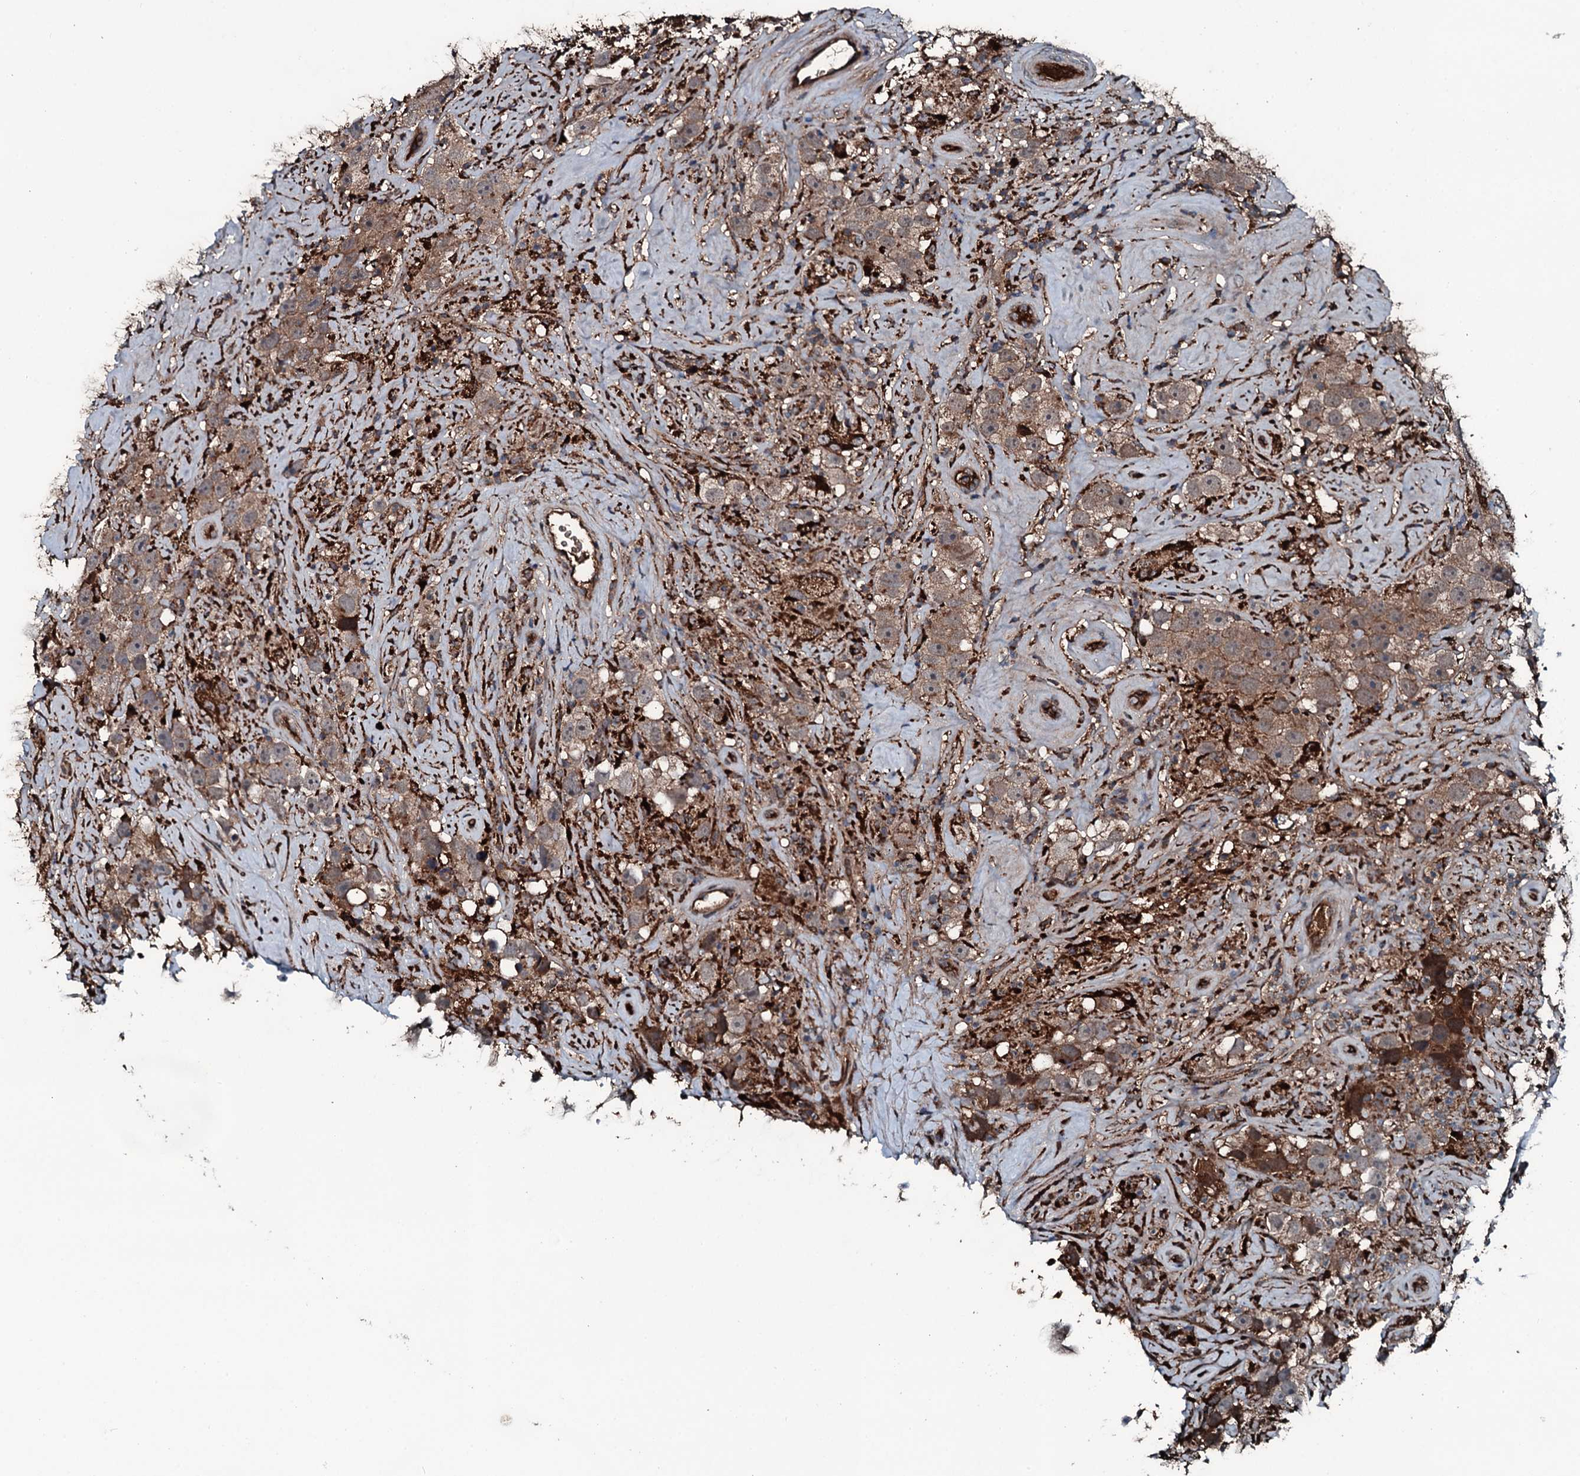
{"staining": {"intensity": "moderate", "quantity": ">75%", "location": "cytoplasmic/membranous"}, "tissue": "testis cancer", "cell_type": "Tumor cells", "image_type": "cancer", "snomed": [{"axis": "morphology", "description": "Seminoma, NOS"}, {"axis": "topography", "description": "Testis"}], "caption": "Protein expression analysis of testis cancer exhibits moderate cytoplasmic/membranous staining in approximately >75% of tumor cells.", "gene": "TRIM7", "patient": {"sex": "male", "age": 49}}